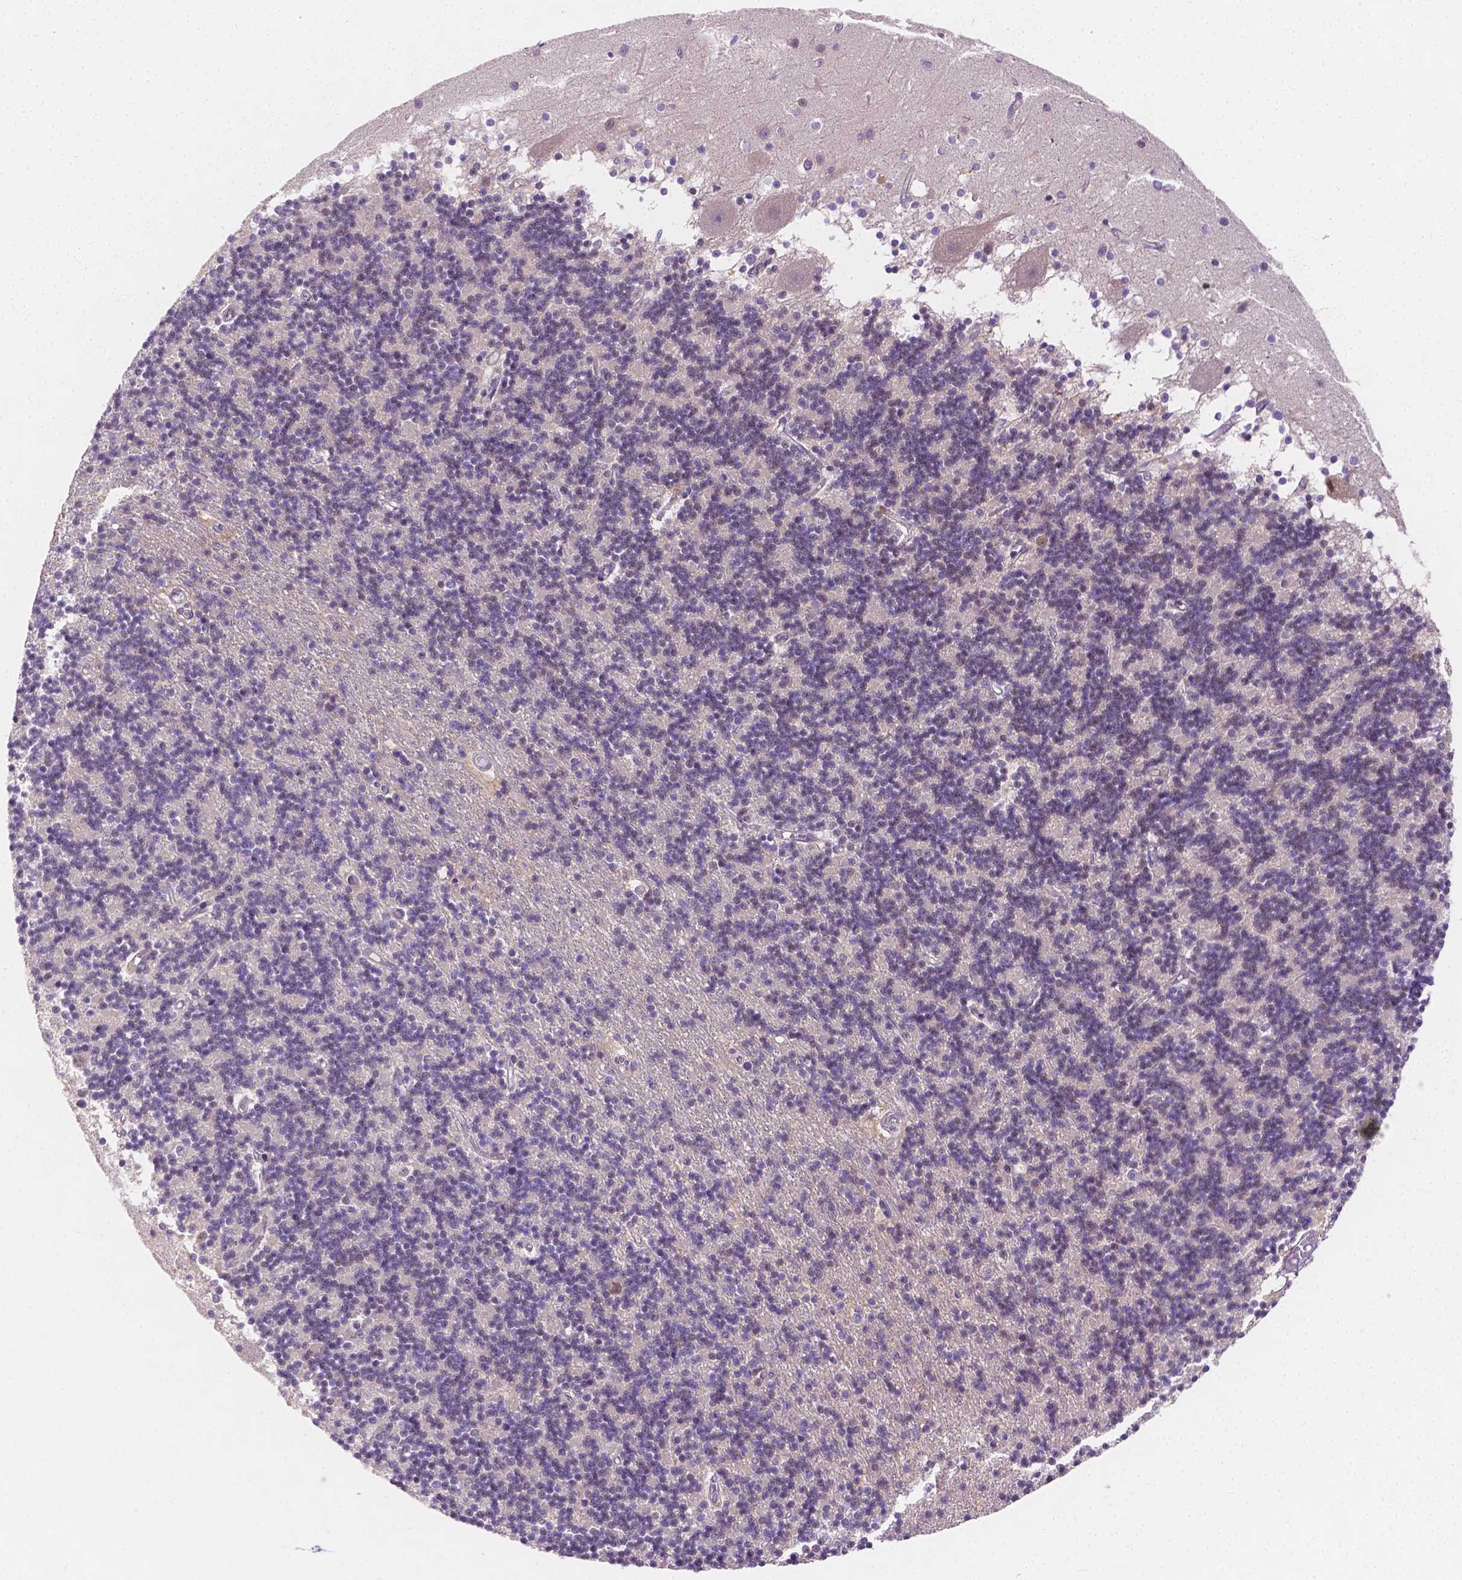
{"staining": {"intensity": "negative", "quantity": "none", "location": "none"}, "tissue": "cerebellum", "cell_type": "Cells in granular layer", "image_type": "normal", "snomed": [{"axis": "morphology", "description": "Normal tissue, NOS"}, {"axis": "topography", "description": "Cerebellum"}], "caption": "The histopathology image exhibits no significant staining in cells in granular layer of cerebellum. The staining is performed using DAB (3,3'-diaminobenzidine) brown chromogen with nuclei counter-stained in using hematoxylin.", "gene": "ZNRD2", "patient": {"sex": "male", "age": 54}}